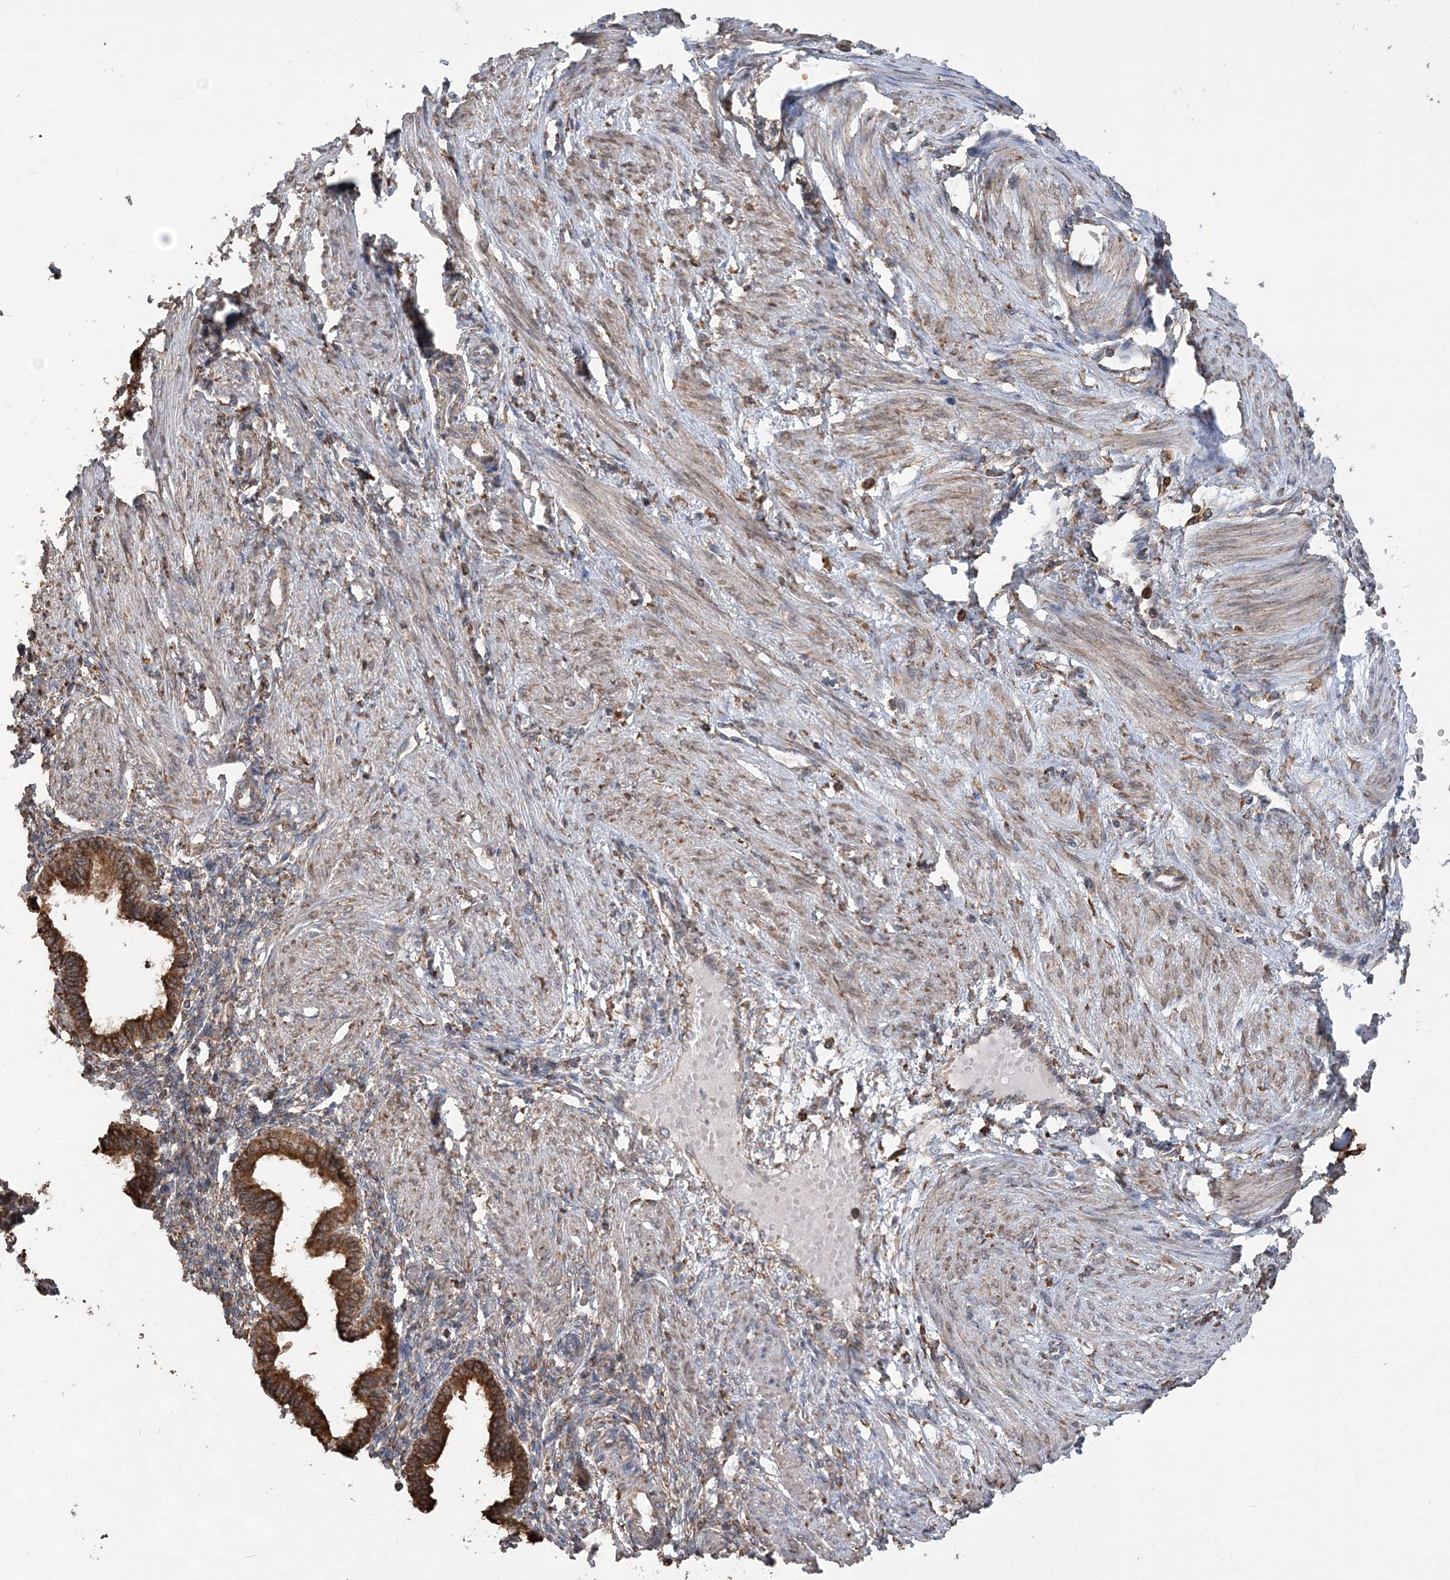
{"staining": {"intensity": "negative", "quantity": "none", "location": "none"}, "tissue": "endometrium", "cell_type": "Cells in endometrial stroma", "image_type": "normal", "snomed": [{"axis": "morphology", "description": "Normal tissue, NOS"}, {"axis": "topography", "description": "Endometrium"}], "caption": "This is a histopathology image of immunohistochemistry (IHC) staining of unremarkable endometrium, which shows no expression in cells in endometrial stroma.", "gene": "WDR12", "patient": {"sex": "female", "age": 33}}